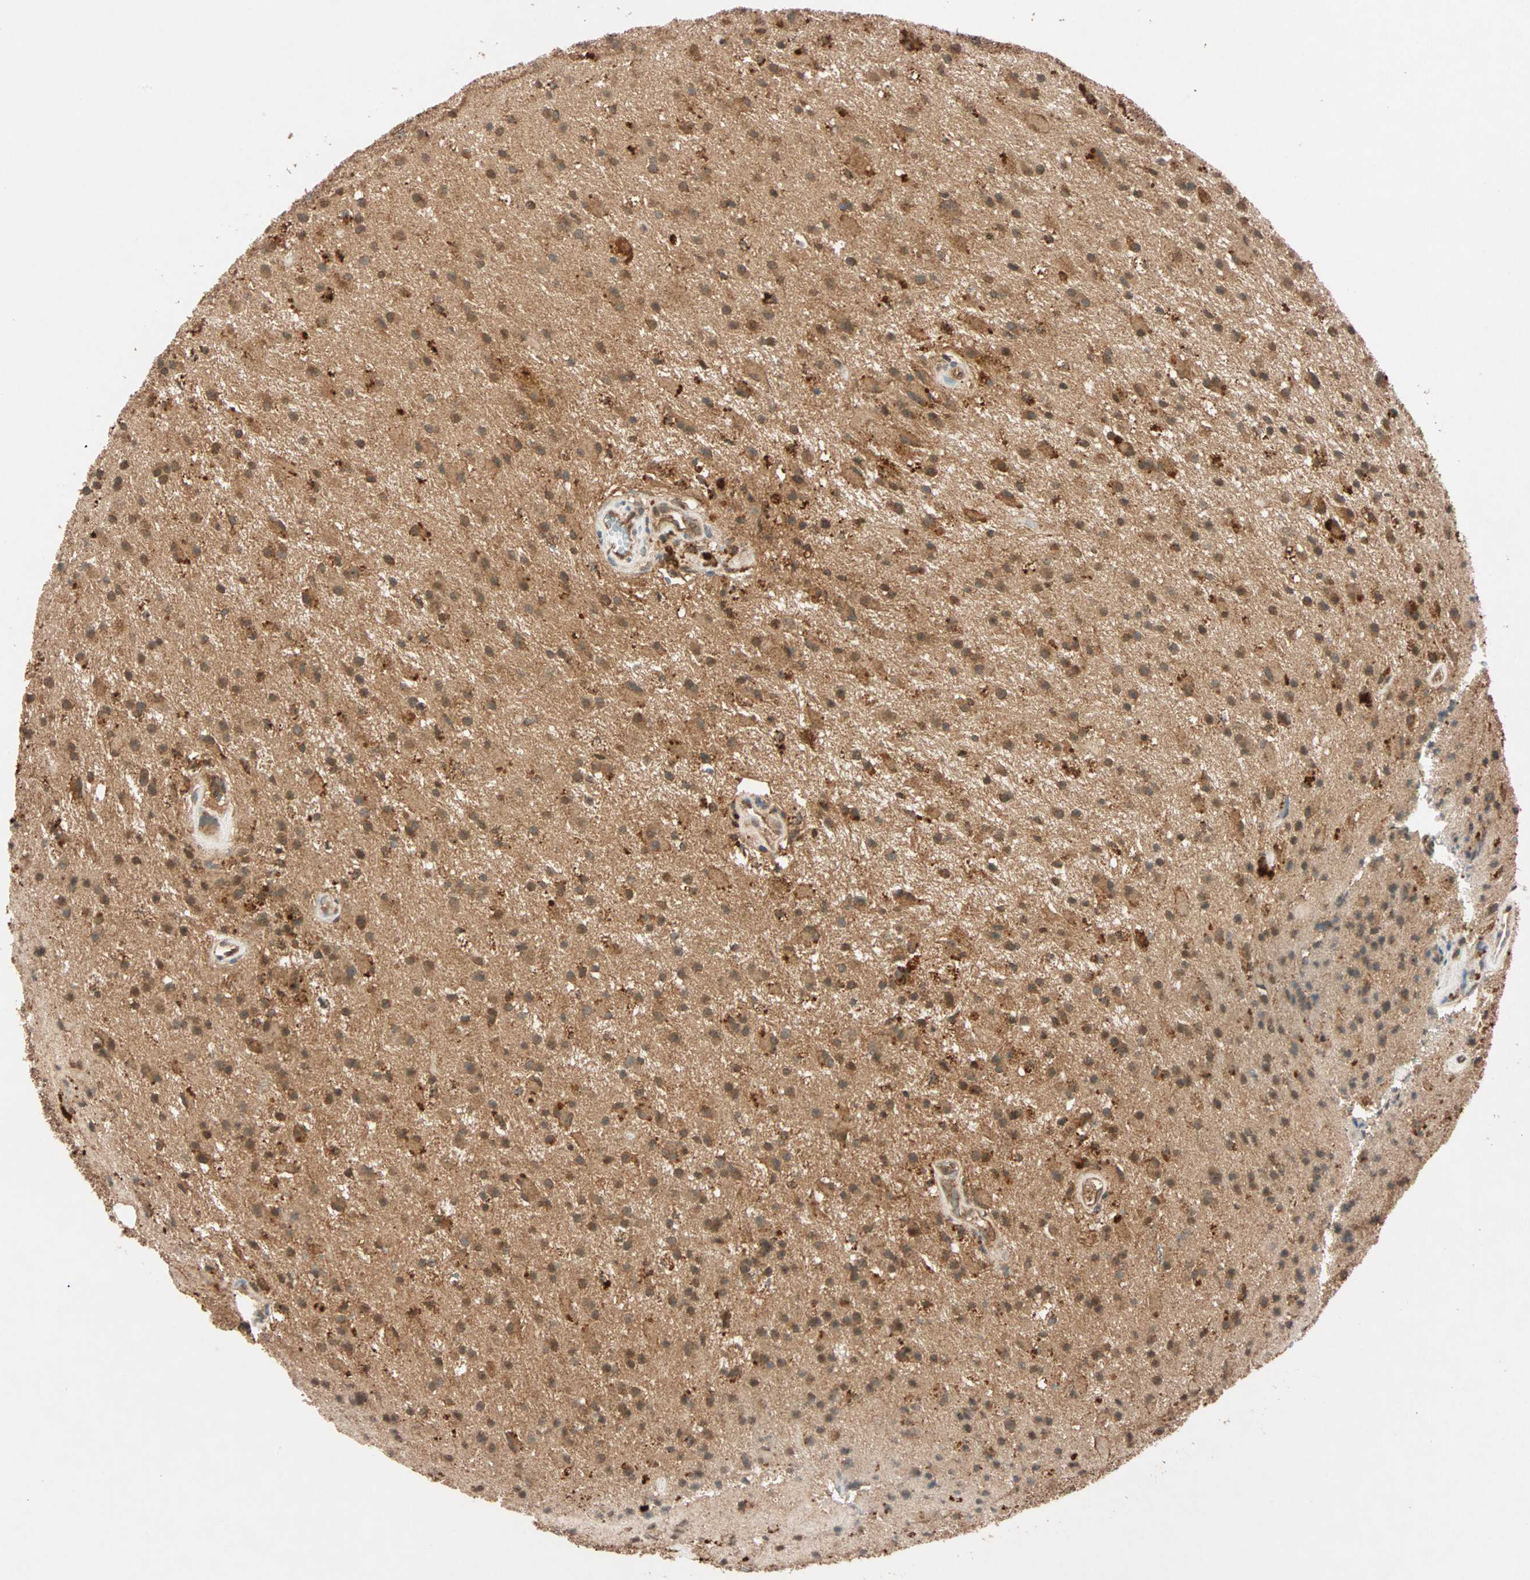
{"staining": {"intensity": "strong", "quantity": ">75%", "location": "cytoplasmic/membranous"}, "tissue": "glioma", "cell_type": "Tumor cells", "image_type": "cancer", "snomed": [{"axis": "morphology", "description": "Glioma, malignant, Low grade"}, {"axis": "topography", "description": "Brain"}], "caption": "IHC of glioma shows high levels of strong cytoplasmic/membranous staining in about >75% of tumor cells.", "gene": "MAPK1", "patient": {"sex": "male", "age": 58}}